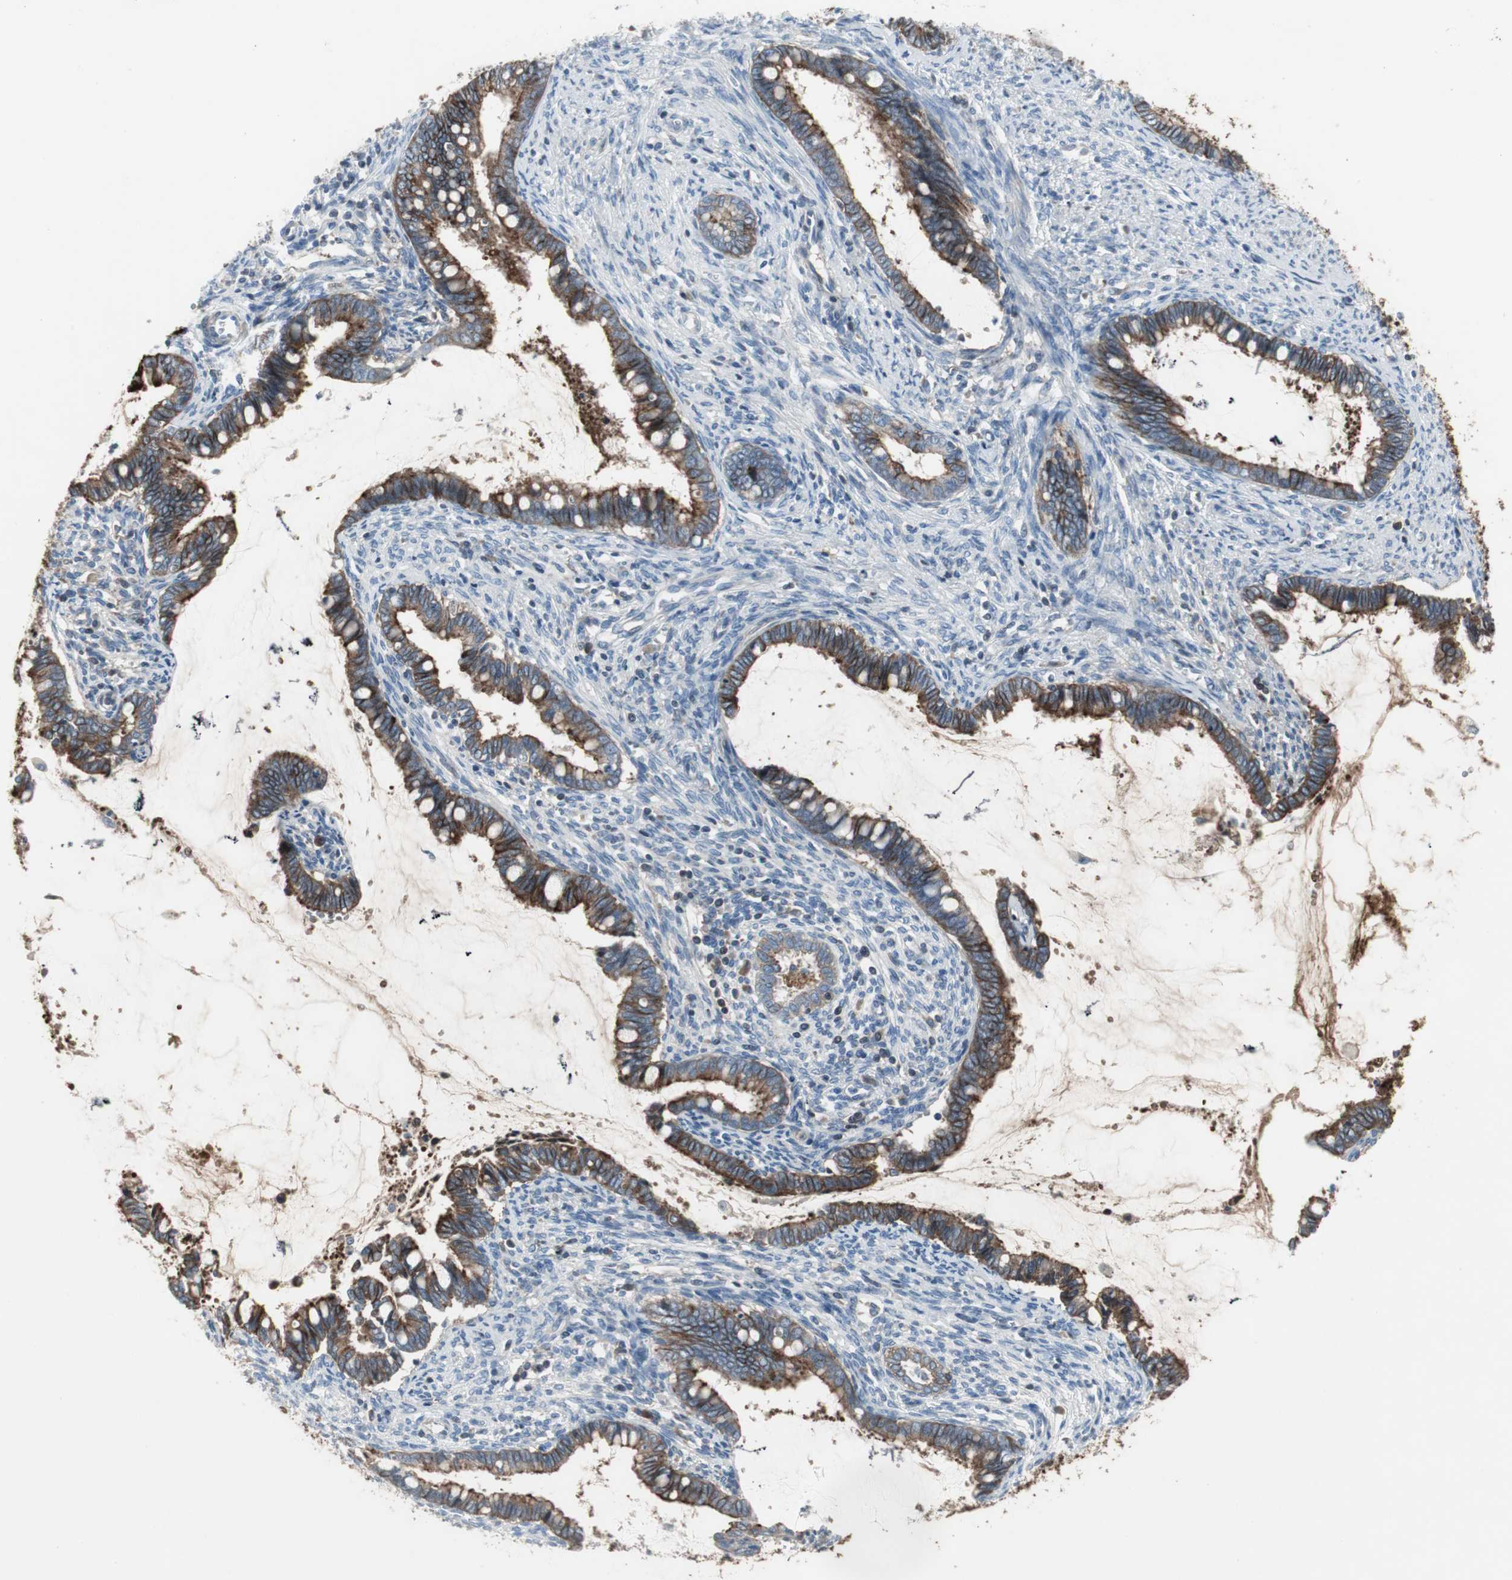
{"staining": {"intensity": "strong", "quantity": ">75%", "location": "cytoplasmic/membranous"}, "tissue": "cervical cancer", "cell_type": "Tumor cells", "image_type": "cancer", "snomed": [{"axis": "morphology", "description": "Adenocarcinoma, NOS"}, {"axis": "topography", "description": "Cervix"}], "caption": "The micrograph displays a brown stain indicating the presence of a protein in the cytoplasmic/membranous of tumor cells in cervical cancer (adenocarcinoma).", "gene": "PIGR", "patient": {"sex": "female", "age": 44}}